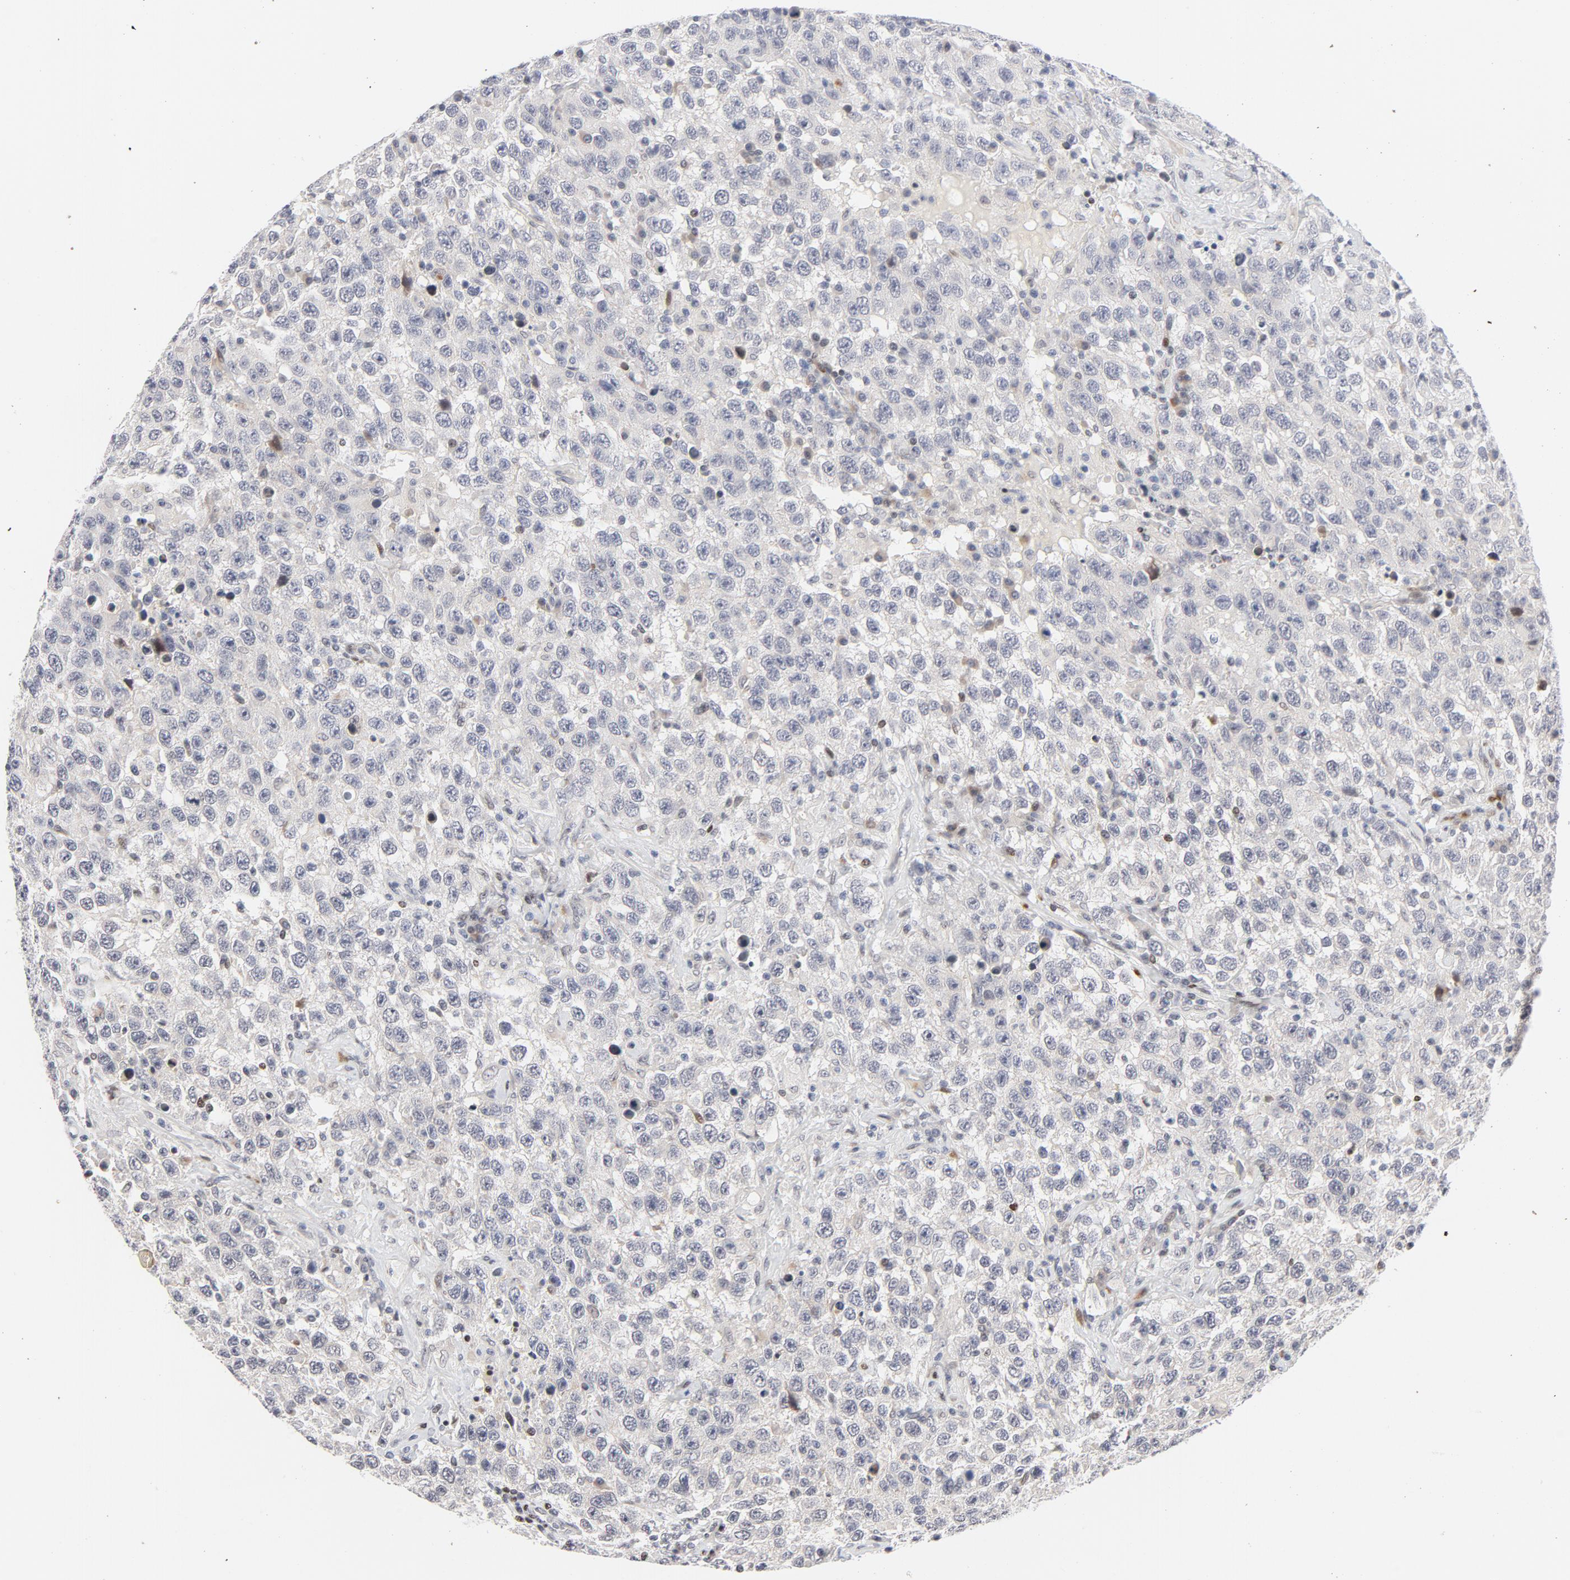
{"staining": {"intensity": "negative", "quantity": "none", "location": "none"}, "tissue": "testis cancer", "cell_type": "Tumor cells", "image_type": "cancer", "snomed": [{"axis": "morphology", "description": "Seminoma, NOS"}, {"axis": "topography", "description": "Testis"}], "caption": "Testis cancer was stained to show a protein in brown. There is no significant staining in tumor cells.", "gene": "NFIC", "patient": {"sex": "male", "age": 41}}